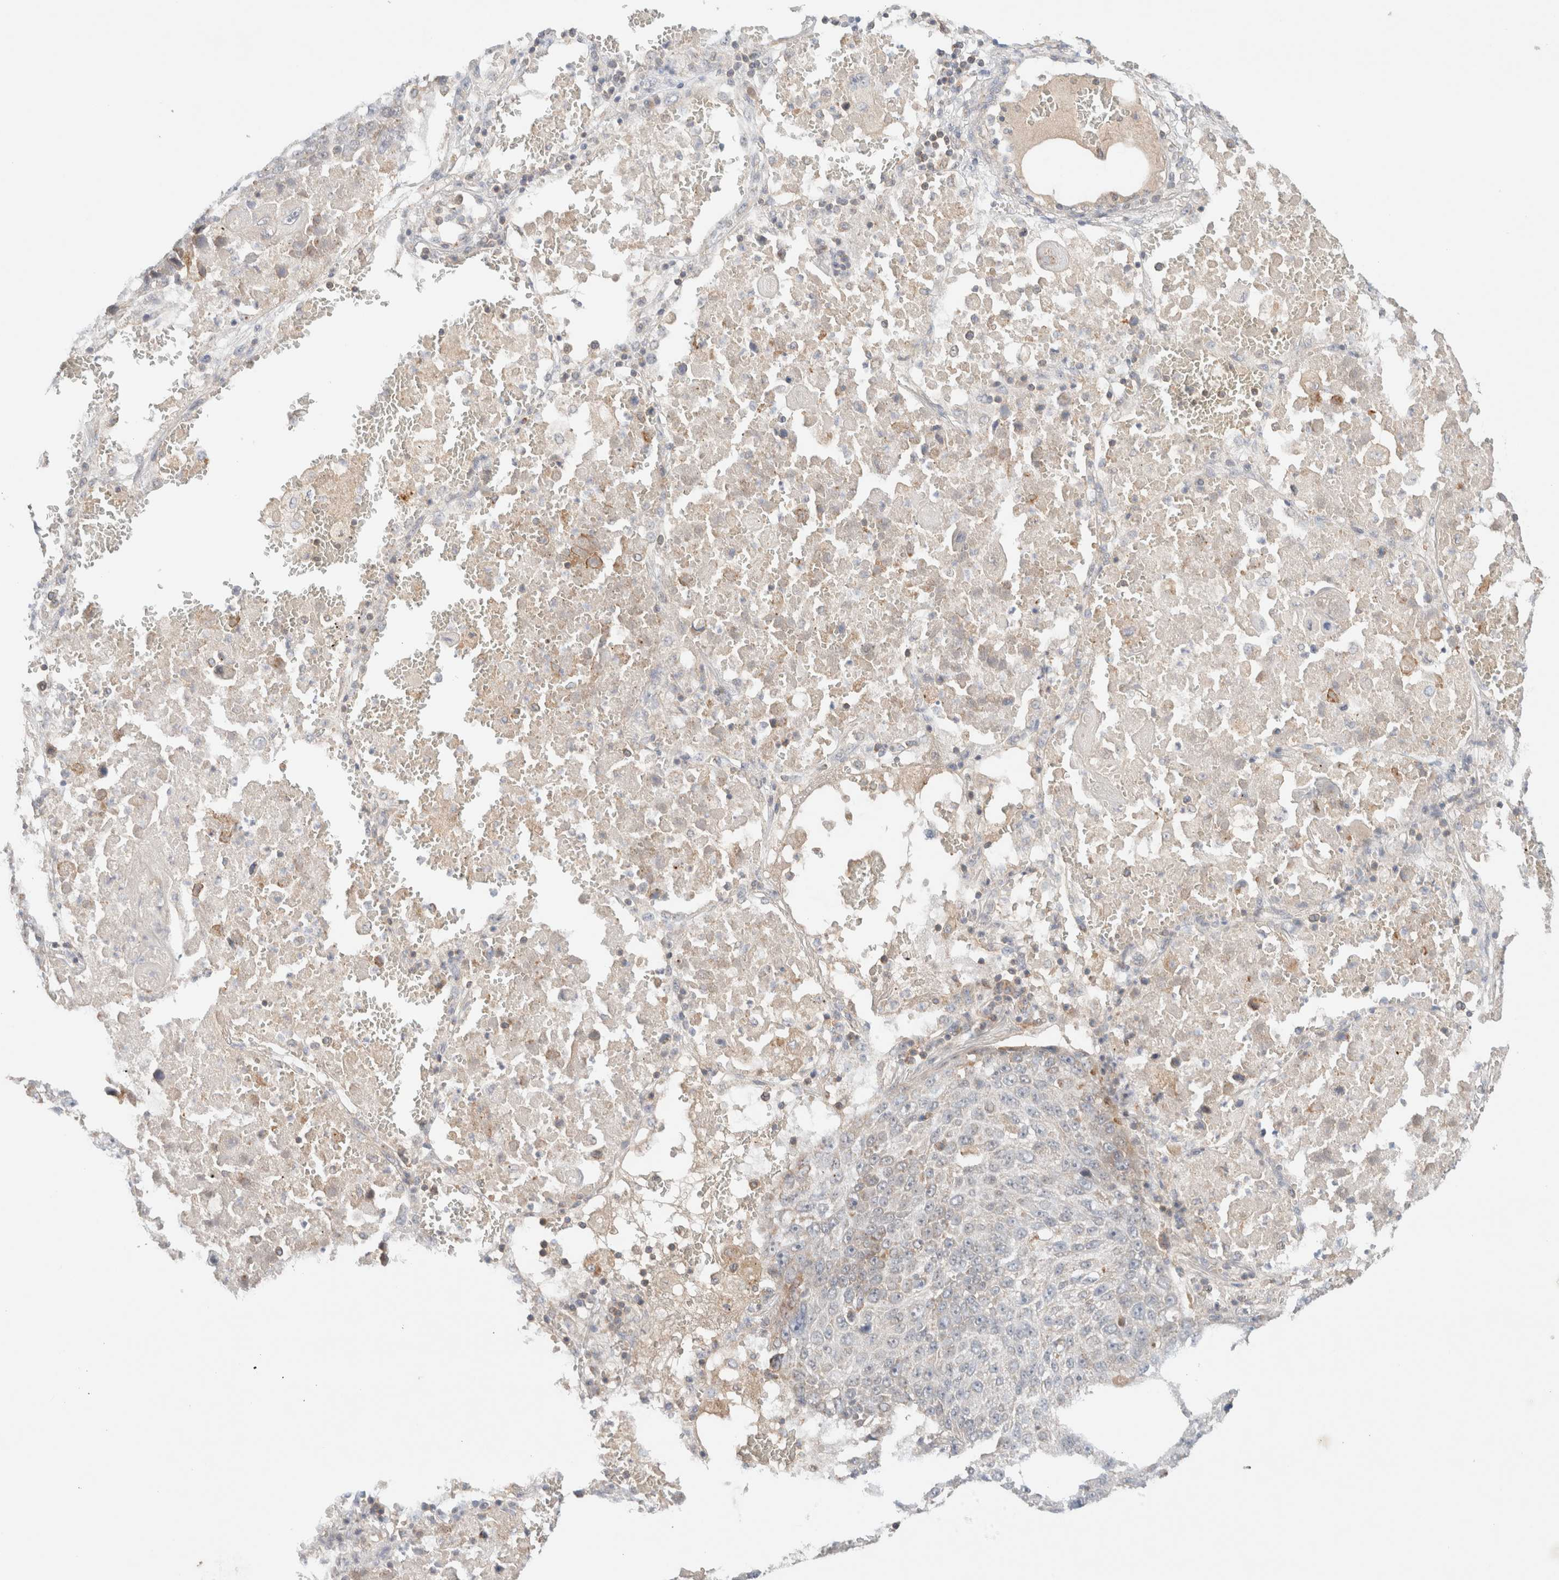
{"staining": {"intensity": "weak", "quantity": "<25%", "location": "cytoplasmic/membranous"}, "tissue": "lung cancer", "cell_type": "Tumor cells", "image_type": "cancer", "snomed": [{"axis": "morphology", "description": "Squamous cell carcinoma, NOS"}, {"axis": "topography", "description": "Lung"}], "caption": "DAB immunohistochemical staining of human lung cancer (squamous cell carcinoma) demonstrates no significant expression in tumor cells.", "gene": "MRM3", "patient": {"sex": "male", "age": 61}}